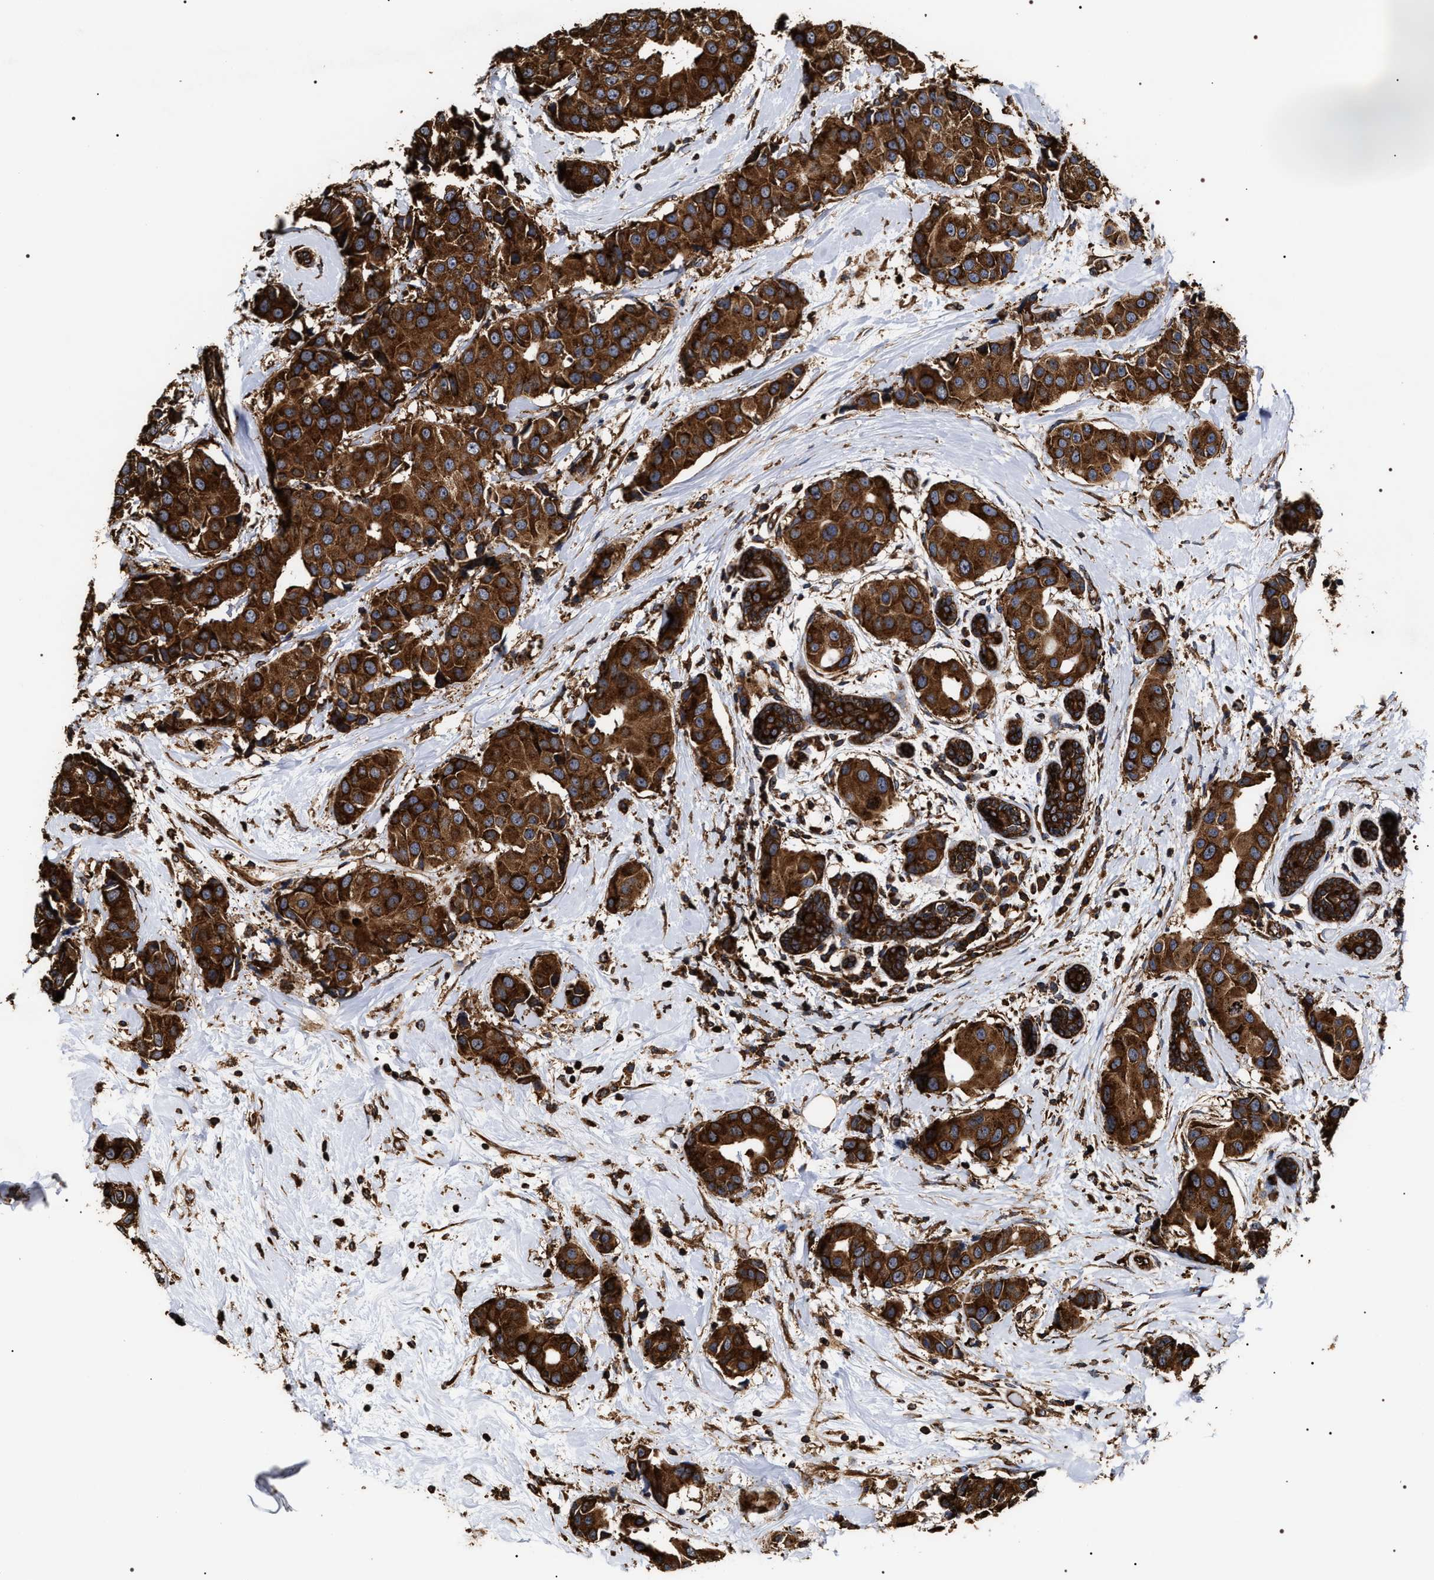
{"staining": {"intensity": "strong", "quantity": ">75%", "location": "cytoplasmic/membranous"}, "tissue": "breast cancer", "cell_type": "Tumor cells", "image_type": "cancer", "snomed": [{"axis": "morphology", "description": "Normal tissue, NOS"}, {"axis": "morphology", "description": "Duct carcinoma"}, {"axis": "topography", "description": "Breast"}], "caption": "Brown immunohistochemical staining in human intraductal carcinoma (breast) shows strong cytoplasmic/membranous expression in about >75% of tumor cells. The protein is shown in brown color, while the nuclei are stained blue.", "gene": "SERBP1", "patient": {"sex": "female", "age": 39}}